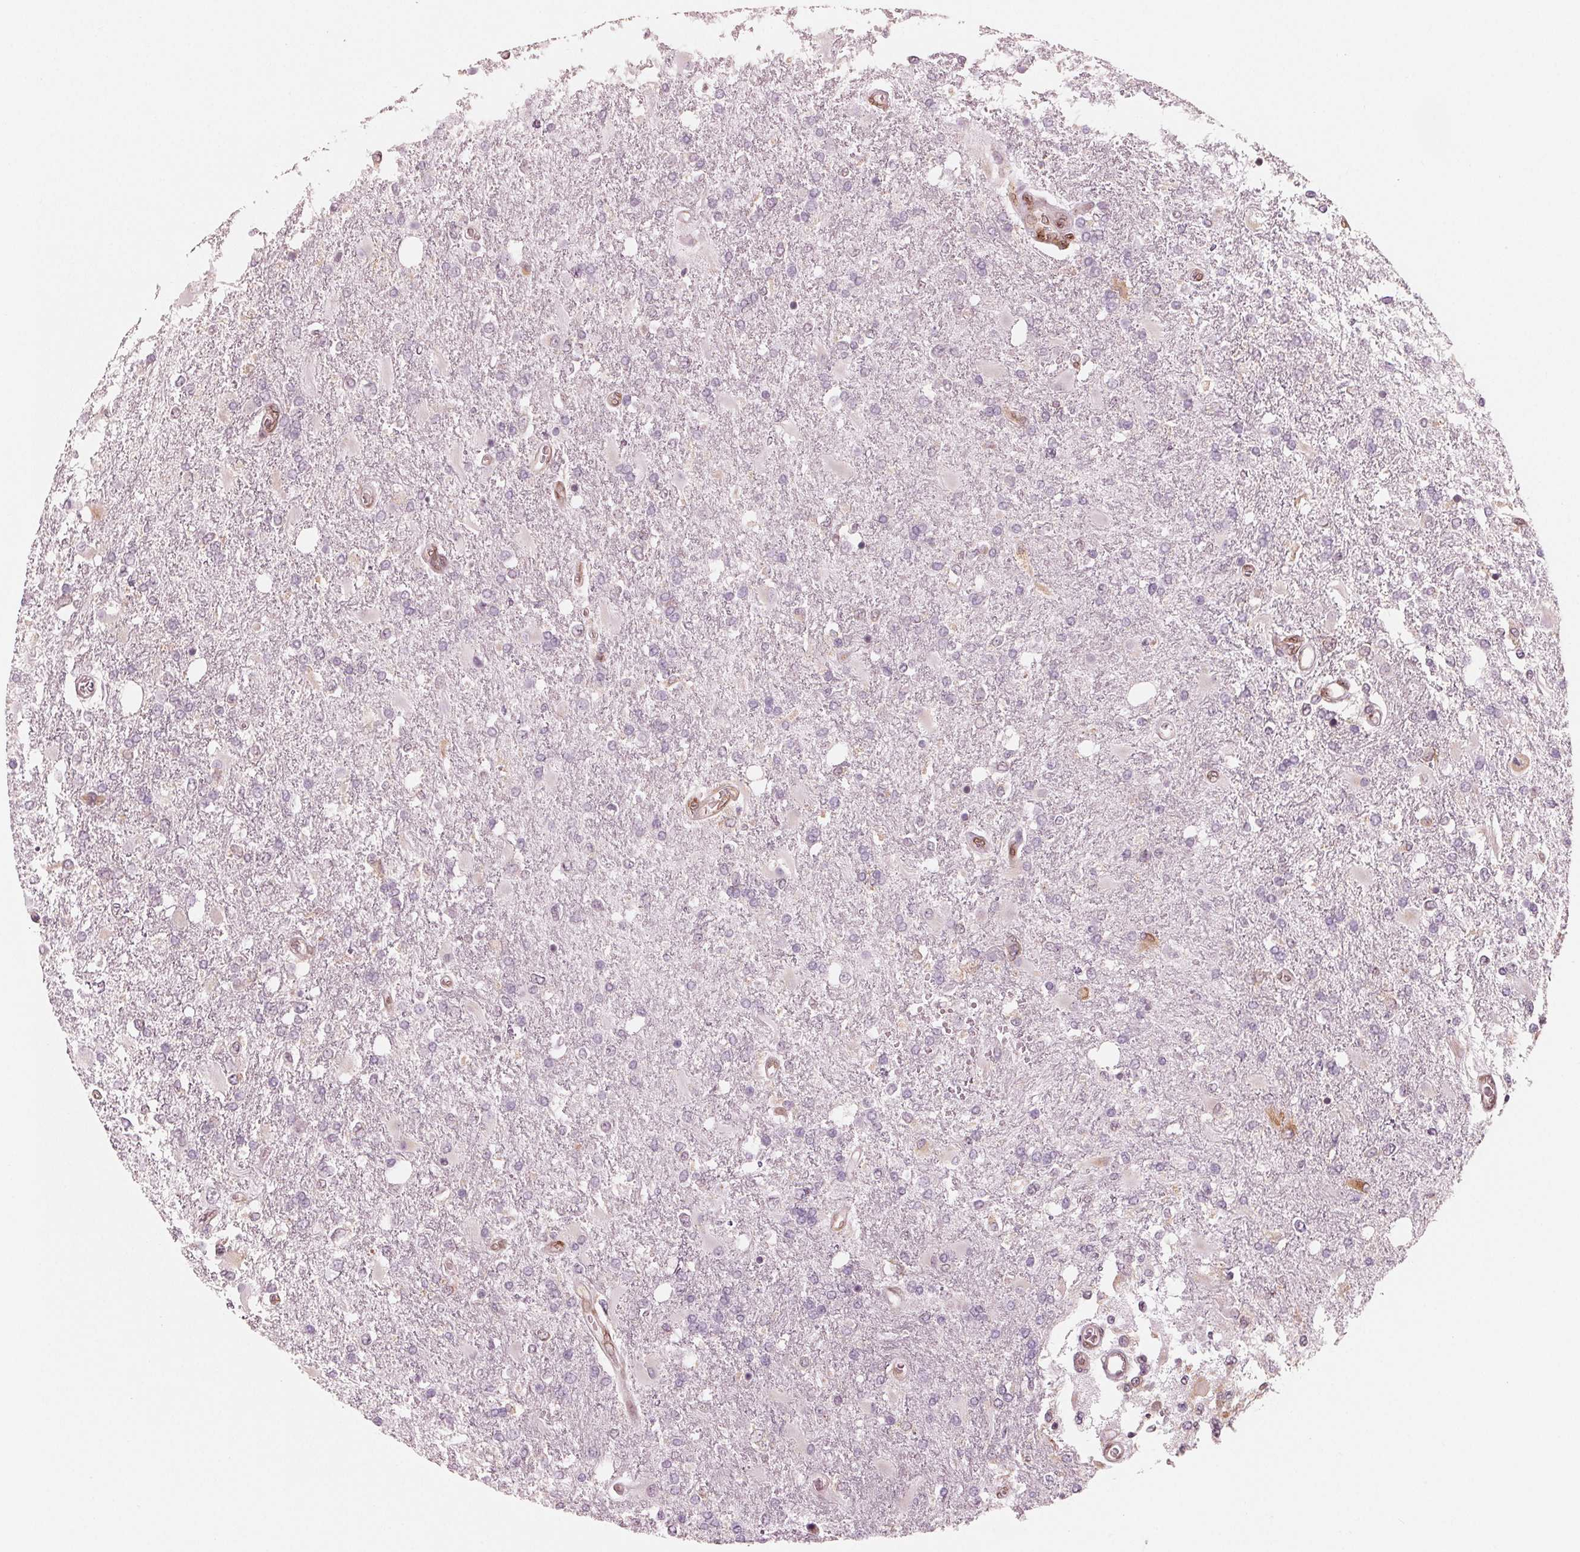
{"staining": {"intensity": "negative", "quantity": "none", "location": "none"}, "tissue": "glioma", "cell_type": "Tumor cells", "image_type": "cancer", "snomed": [{"axis": "morphology", "description": "Glioma, malignant, High grade"}, {"axis": "topography", "description": "Cerebral cortex"}], "caption": "Tumor cells show no significant protein expression in malignant glioma (high-grade).", "gene": "IKBIP", "patient": {"sex": "male", "age": 79}}